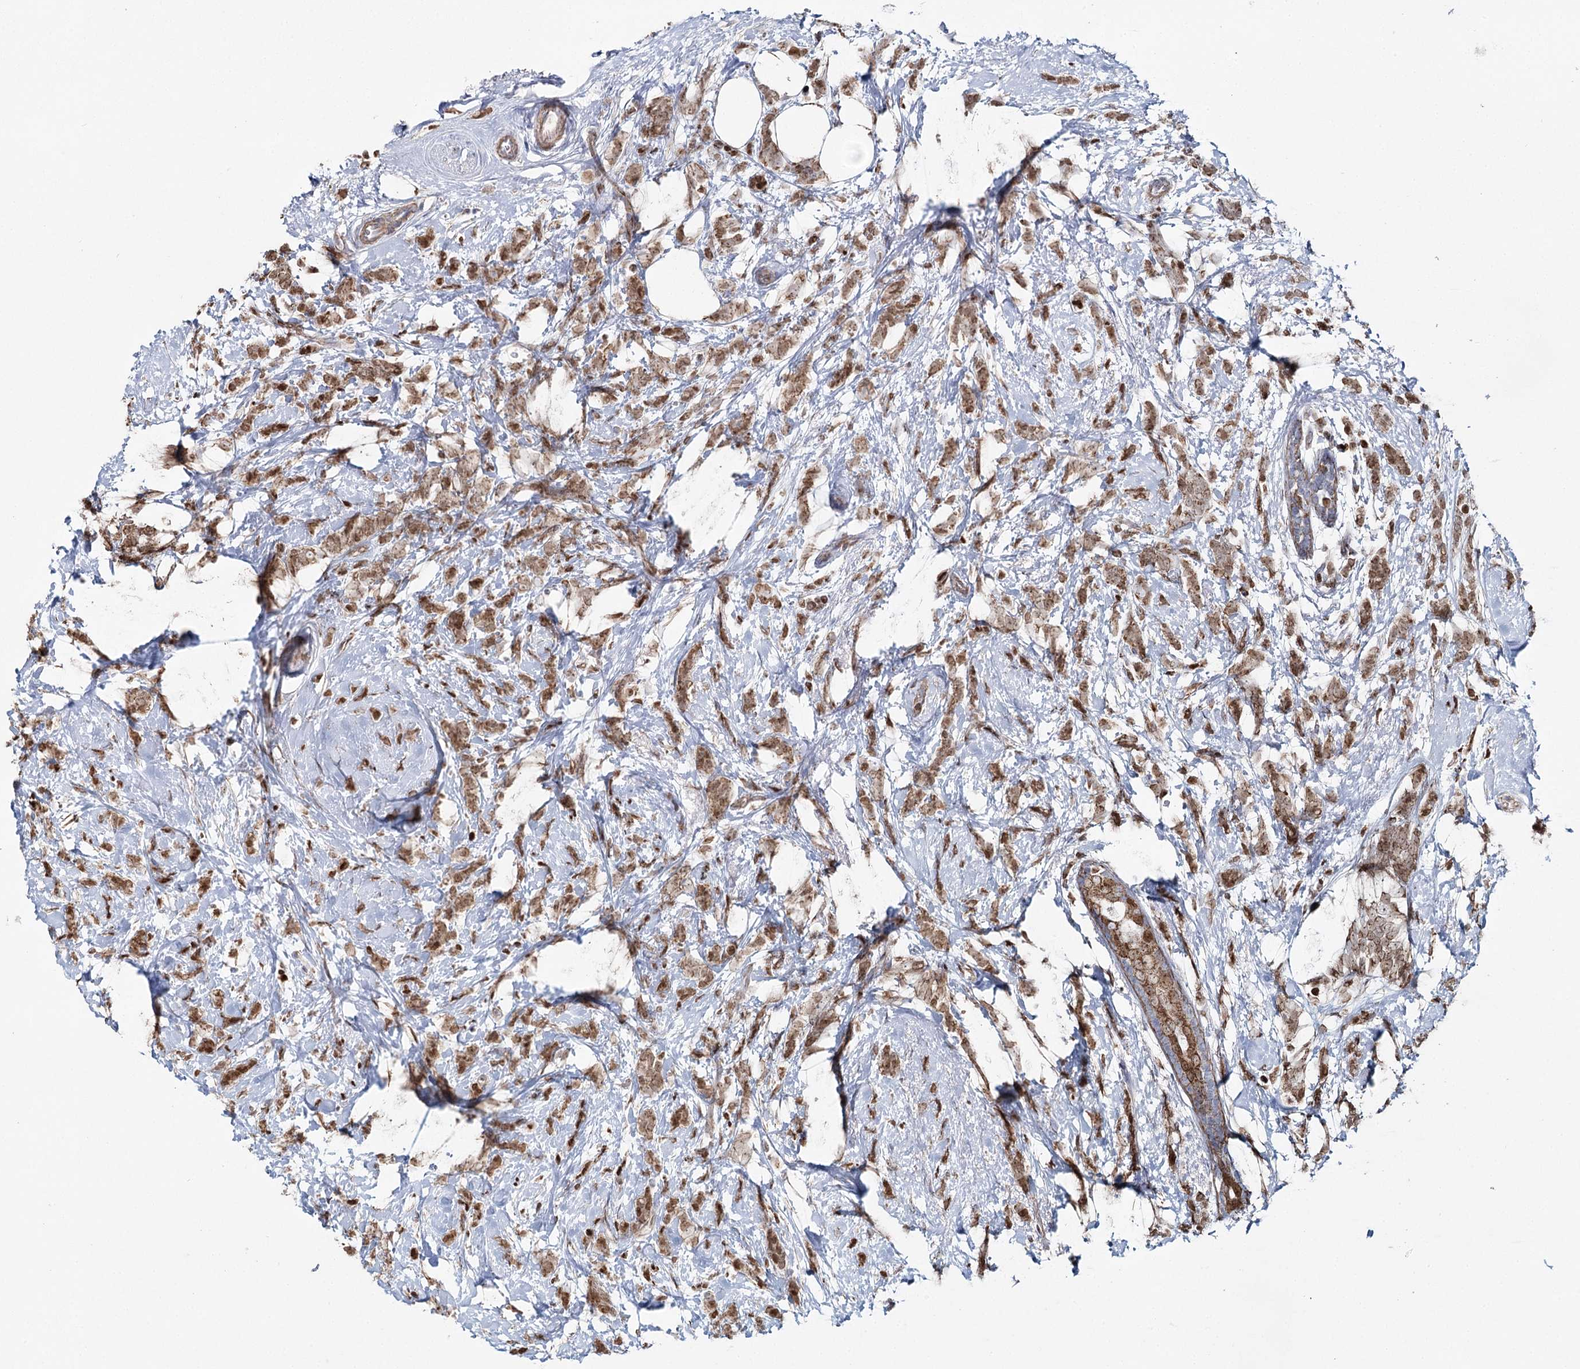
{"staining": {"intensity": "moderate", "quantity": ">75%", "location": "cytoplasmic/membranous,nuclear"}, "tissue": "breast cancer", "cell_type": "Tumor cells", "image_type": "cancer", "snomed": [{"axis": "morphology", "description": "Lobular carcinoma"}, {"axis": "topography", "description": "Breast"}], "caption": "There is medium levels of moderate cytoplasmic/membranous and nuclear expression in tumor cells of breast lobular carcinoma, as demonstrated by immunohistochemical staining (brown color).", "gene": "PDHX", "patient": {"sex": "female", "age": 58}}